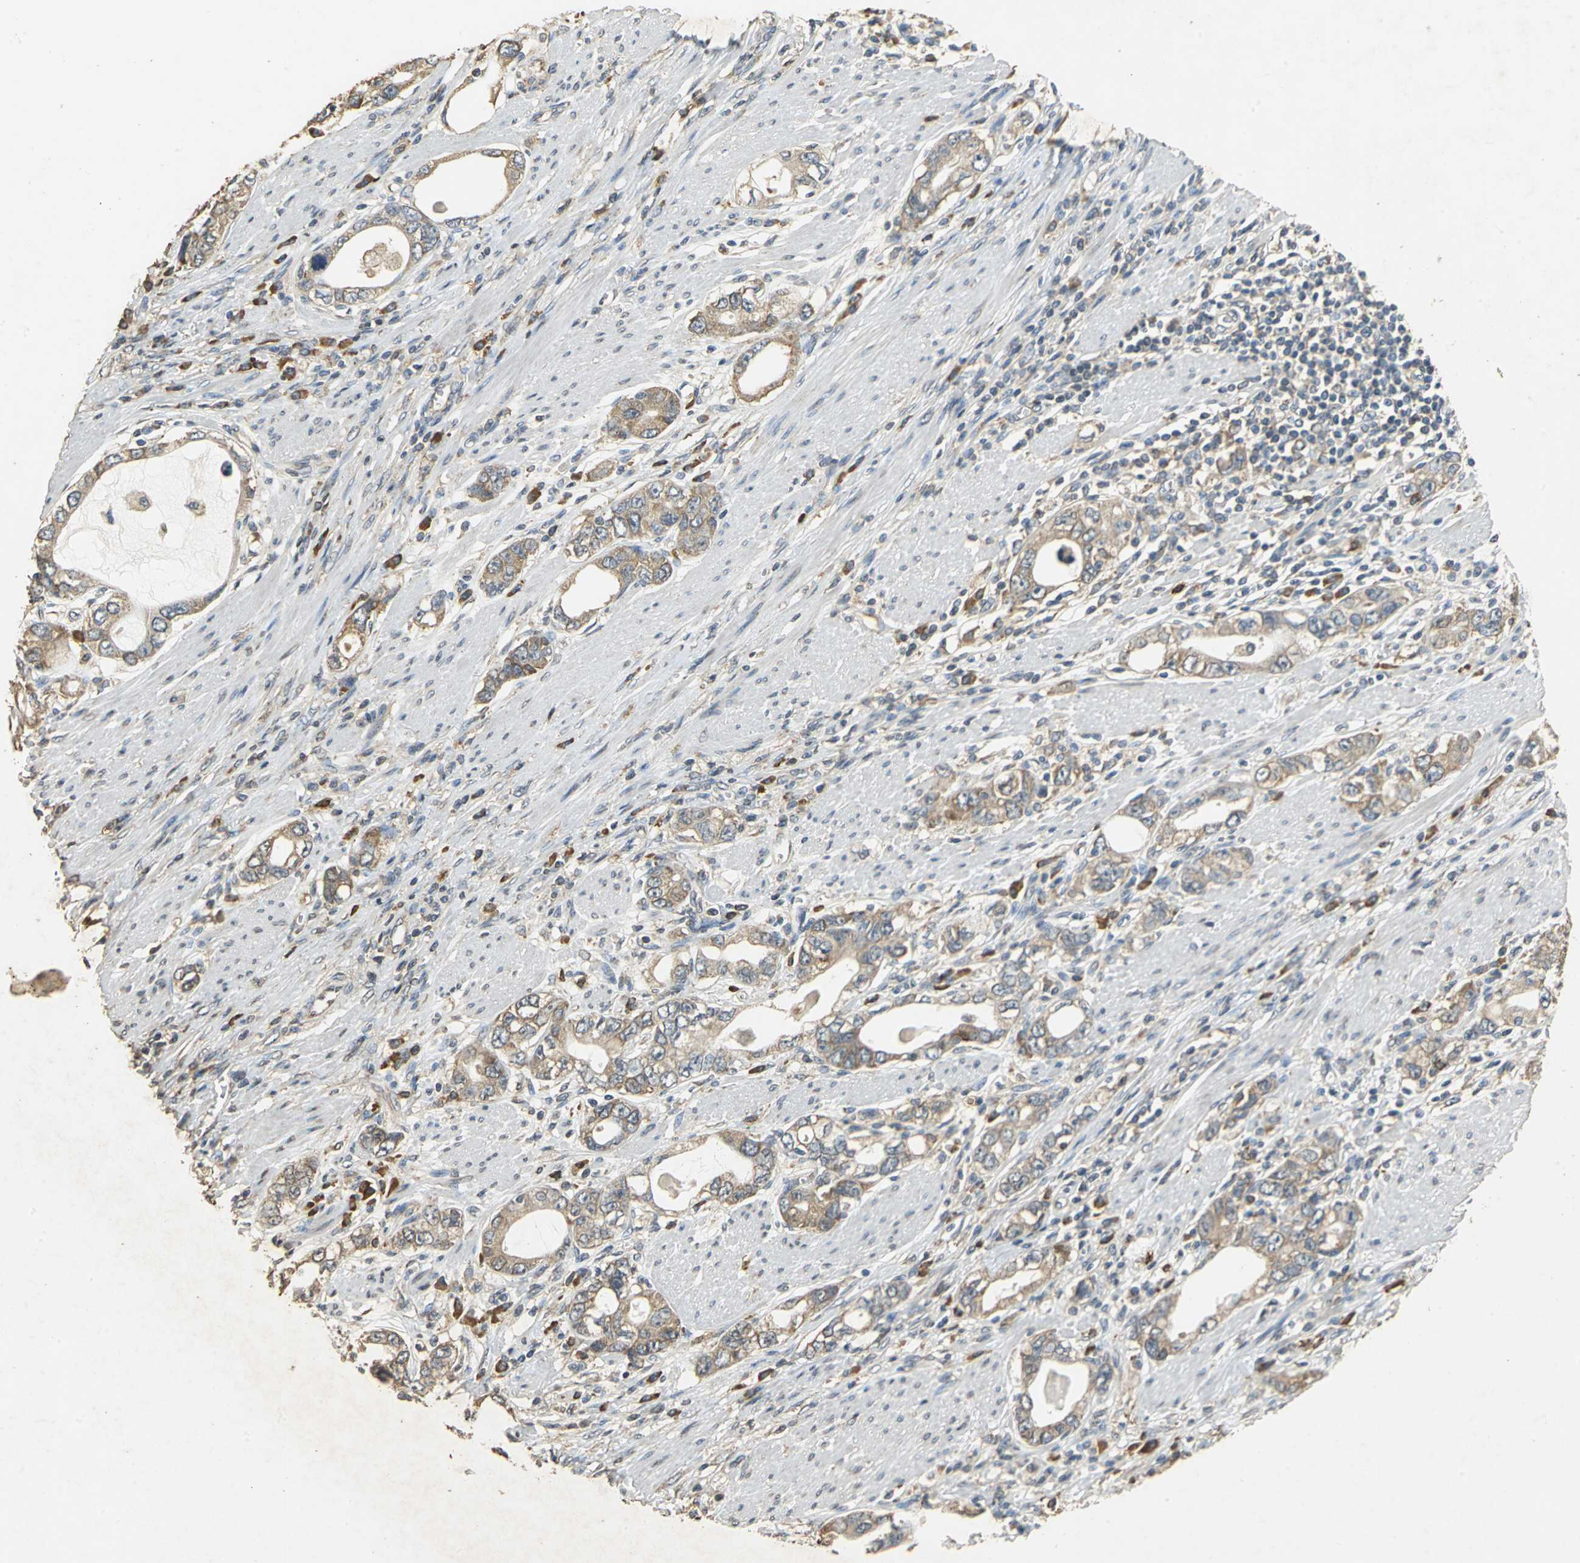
{"staining": {"intensity": "weak", "quantity": ">75%", "location": "cytoplasmic/membranous"}, "tissue": "stomach cancer", "cell_type": "Tumor cells", "image_type": "cancer", "snomed": [{"axis": "morphology", "description": "Adenocarcinoma, NOS"}, {"axis": "topography", "description": "Stomach, lower"}], "caption": "Weak cytoplasmic/membranous expression is present in approximately >75% of tumor cells in stomach cancer (adenocarcinoma). (DAB = brown stain, brightfield microscopy at high magnification).", "gene": "ACSL4", "patient": {"sex": "female", "age": 93}}